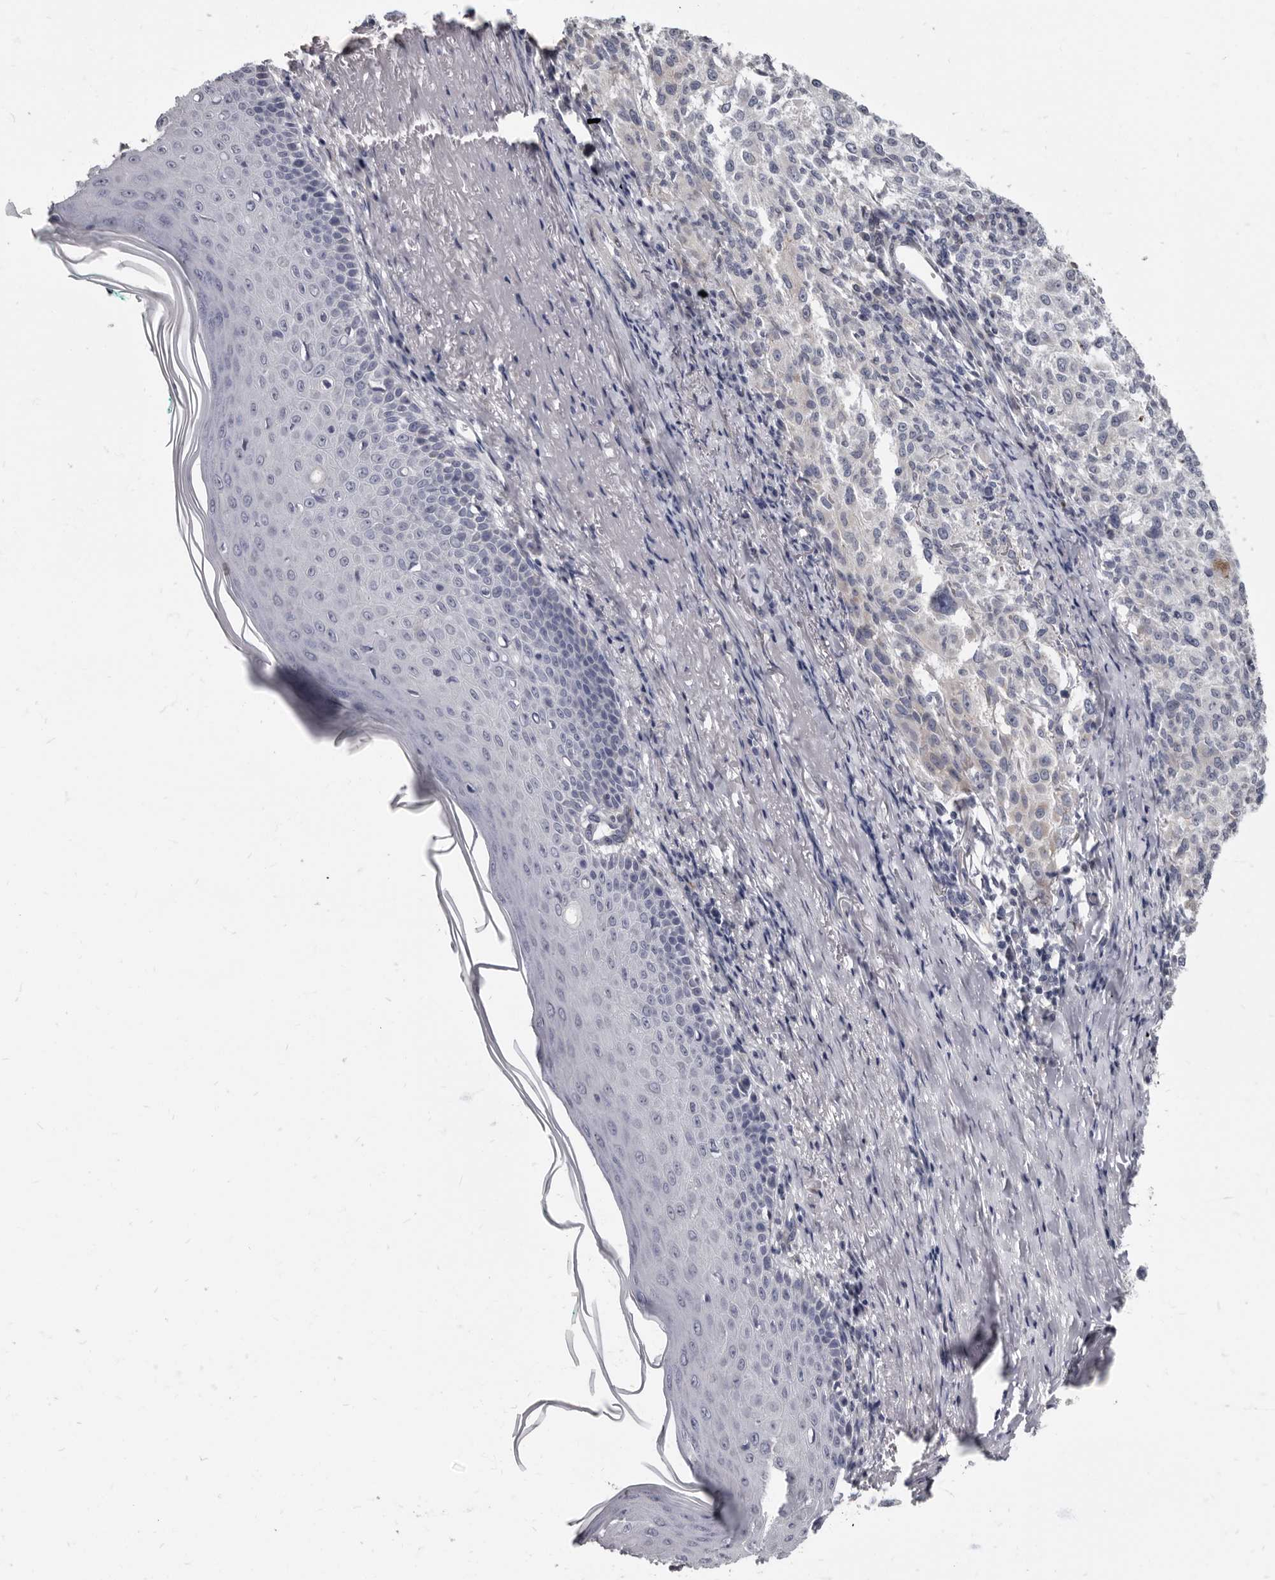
{"staining": {"intensity": "negative", "quantity": "none", "location": "none"}, "tissue": "melanoma", "cell_type": "Tumor cells", "image_type": "cancer", "snomed": [{"axis": "morphology", "description": "Necrosis, NOS"}, {"axis": "morphology", "description": "Malignant melanoma, NOS"}, {"axis": "topography", "description": "Skin"}], "caption": "Immunohistochemistry of human malignant melanoma demonstrates no positivity in tumor cells.", "gene": "MRGPRF", "patient": {"sex": "female", "age": 87}}